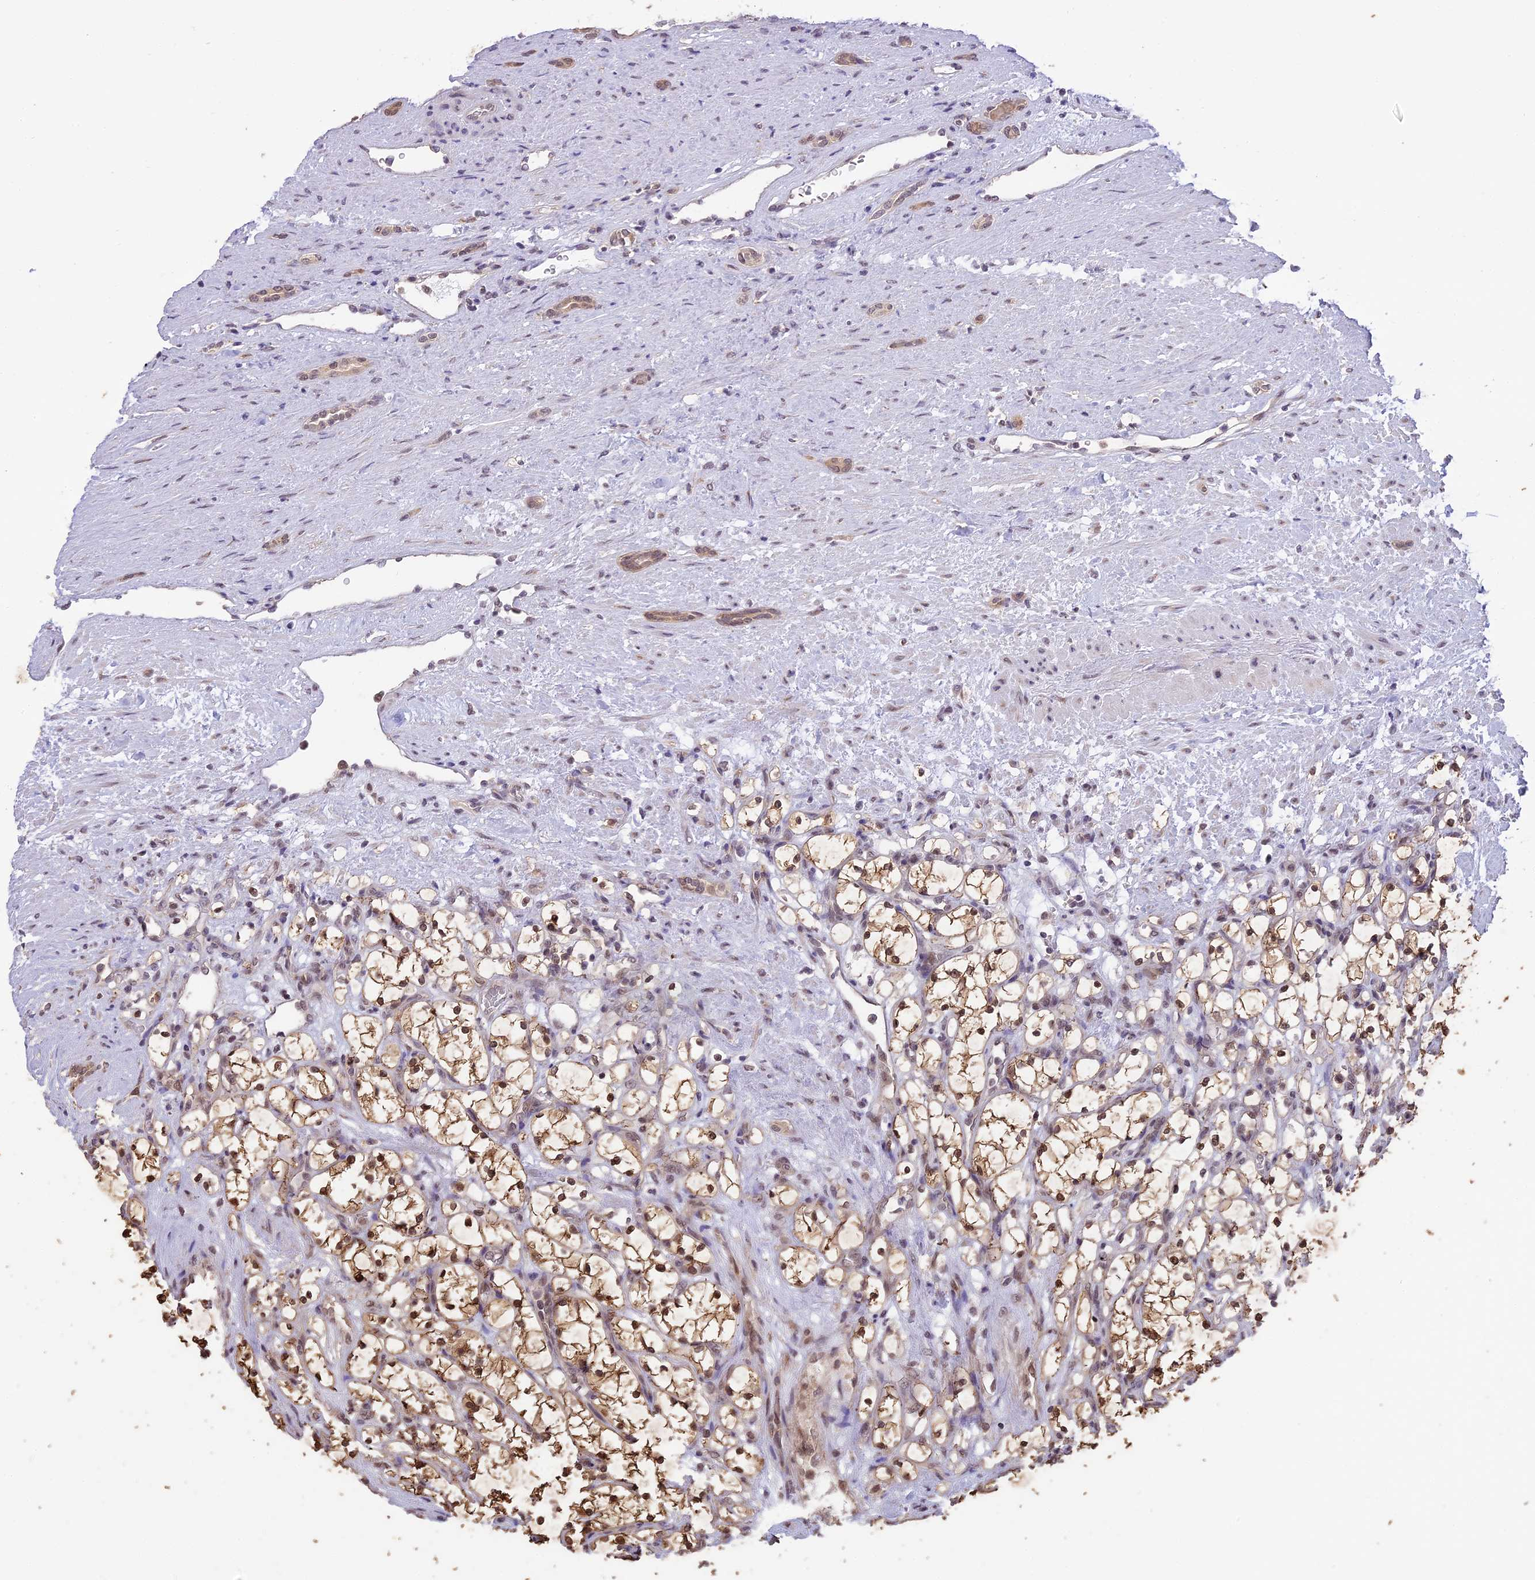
{"staining": {"intensity": "moderate", "quantity": ">75%", "location": "cytoplasmic/membranous,nuclear"}, "tissue": "renal cancer", "cell_type": "Tumor cells", "image_type": "cancer", "snomed": [{"axis": "morphology", "description": "Adenocarcinoma, NOS"}, {"axis": "topography", "description": "Kidney"}], "caption": "Immunohistochemistry of human renal cancer demonstrates medium levels of moderate cytoplasmic/membranous and nuclear expression in approximately >75% of tumor cells. (DAB IHC with brightfield microscopy, high magnification).", "gene": "TIGD7", "patient": {"sex": "female", "age": 69}}